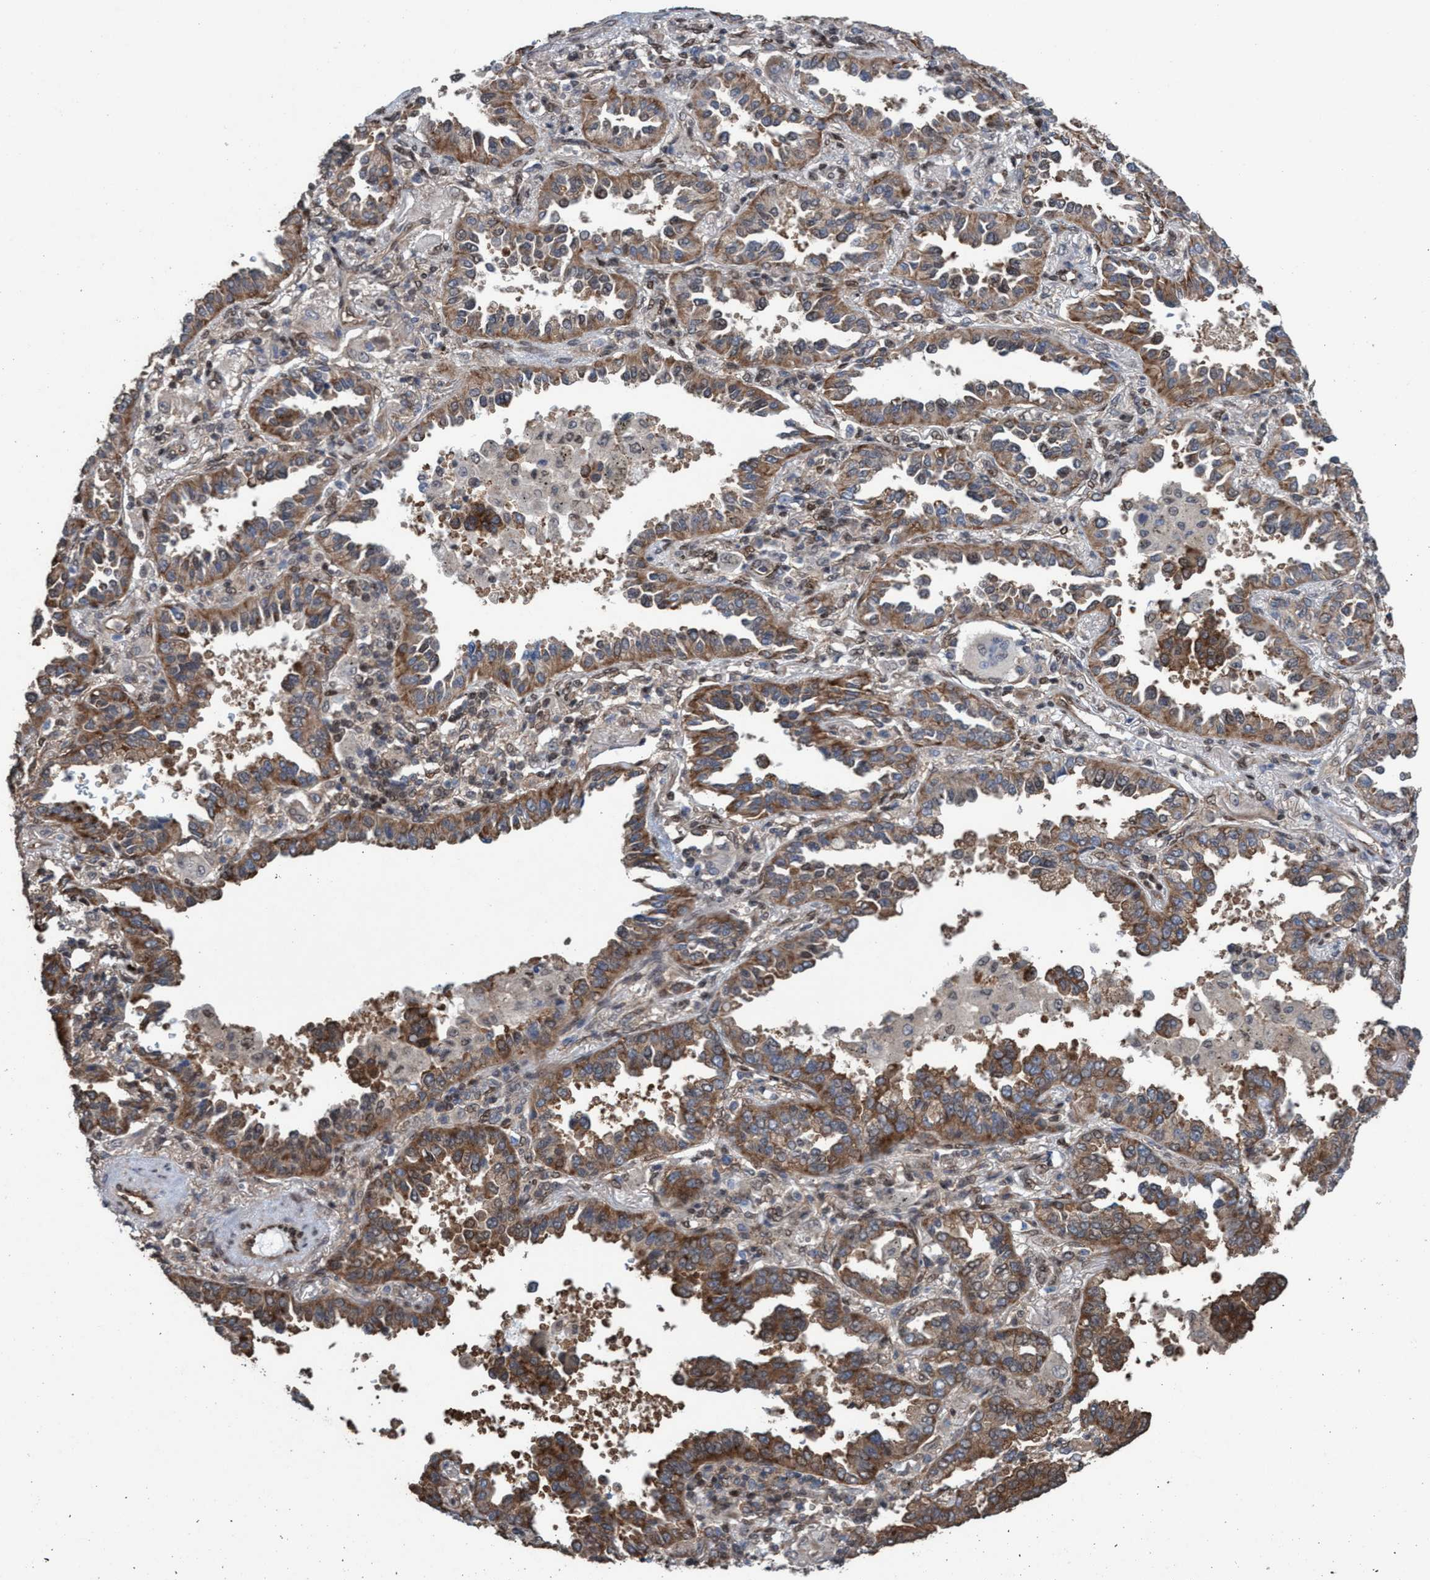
{"staining": {"intensity": "moderate", "quantity": ">75%", "location": "cytoplasmic/membranous"}, "tissue": "lung cancer", "cell_type": "Tumor cells", "image_type": "cancer", "snomed": [{"axis": "morphology", "description": "Normal tissue, NOS"}, {"axis": "morphology", "description": "Adenocarcinoma, NOS"}, {"axis": "topography", "description": "Lung"}], "caption": "A high-resolution image shows IHC staining of lung cancer, which reveals moderate cytoplasmic/membranous positivity in approximately >75% of tumor cells.", "gene": "METAP2", "patient": {"sex": "male", "age": 59}}